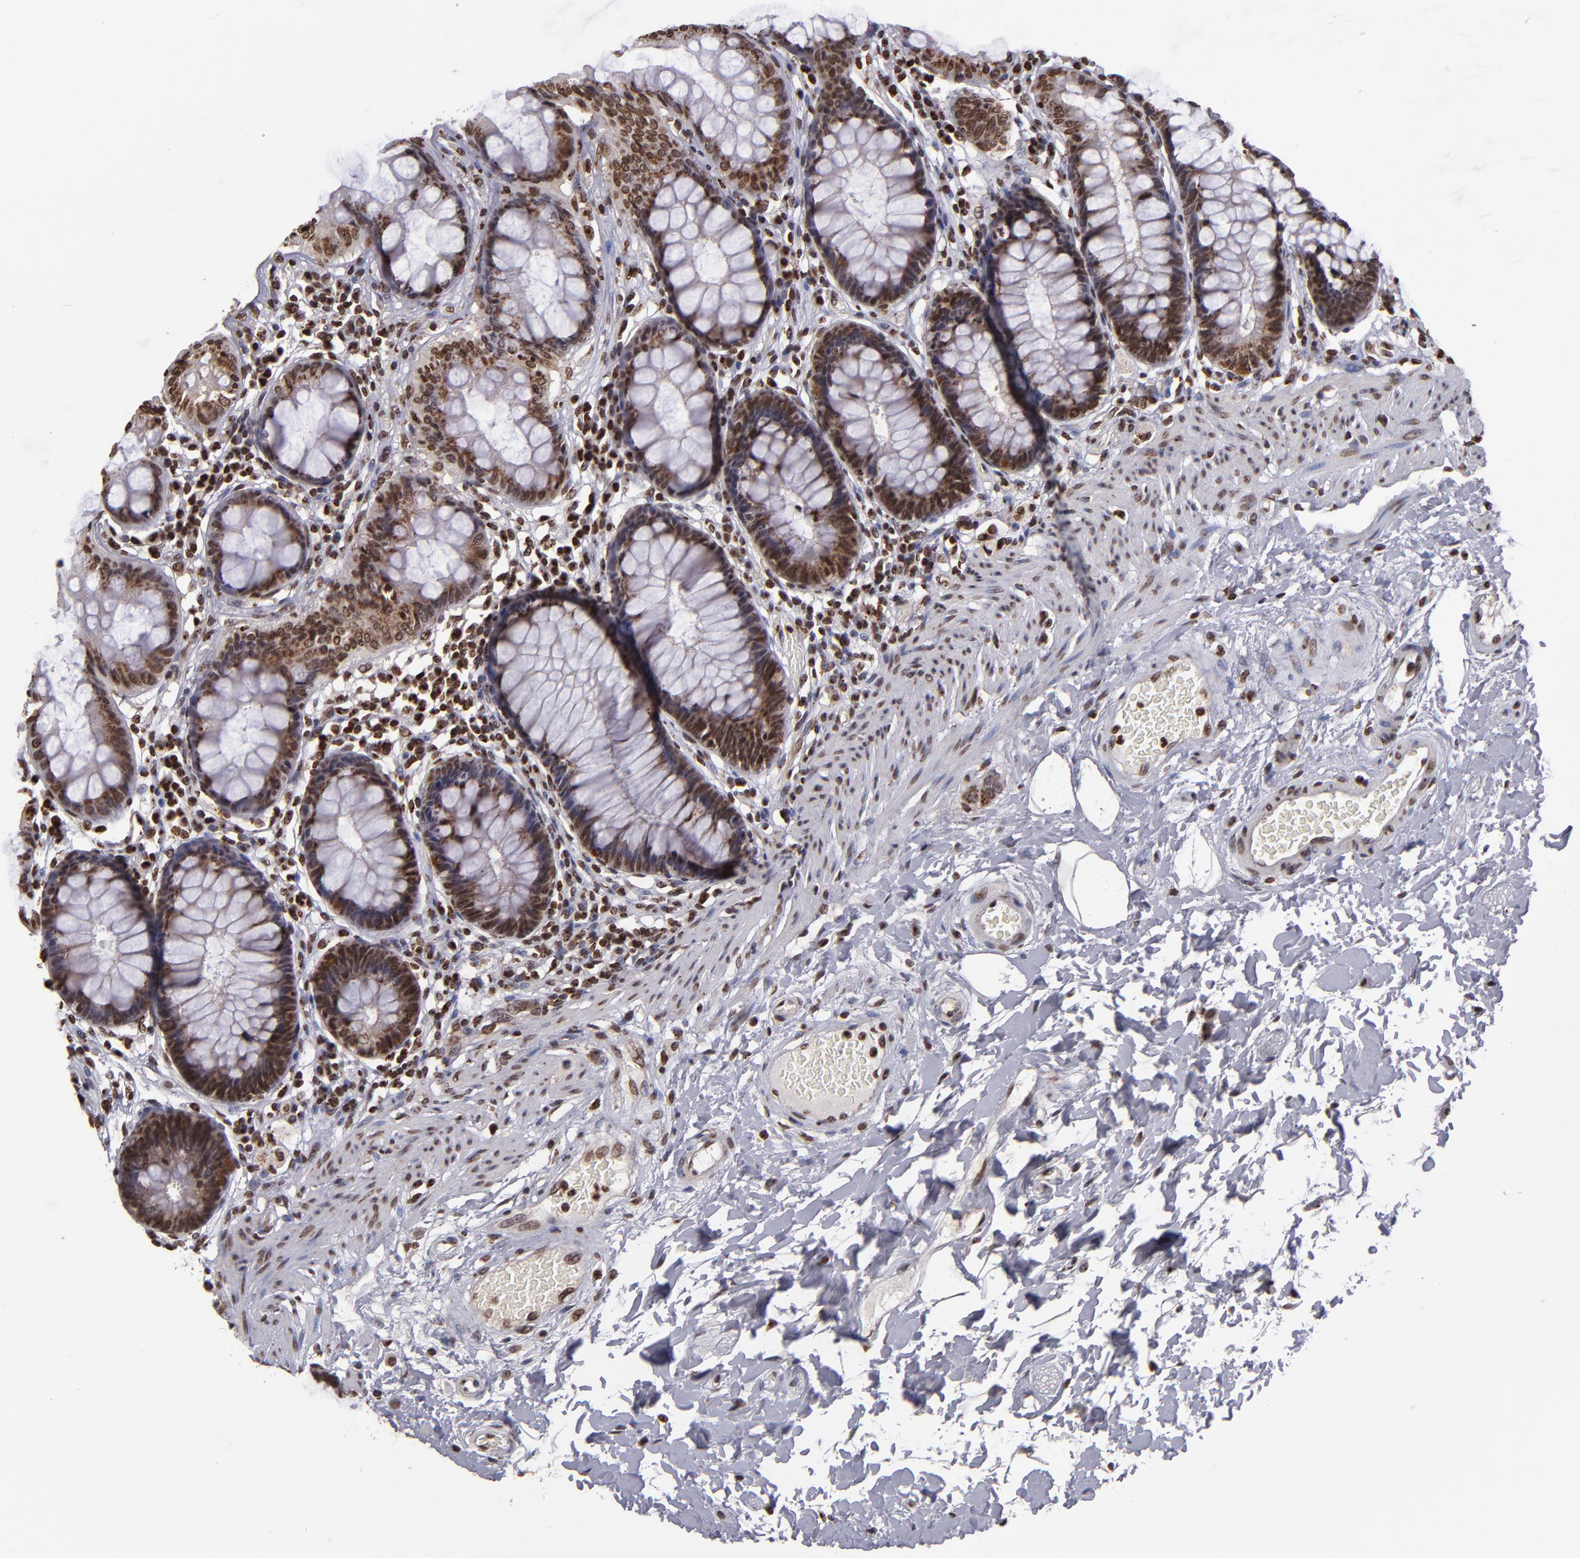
{"staining": {"intensity": "strong", "quantity": ">75%", "location": "cytoplasmic/membranous,nuclear"}, "tissue": "rectum", "cell_type": "Glandular cells", "image_type": "normal", "snomed": [{"axis": "morphology", "description": "Normal tissue, NOS"}, {"axis": "topography", "description": "Rectum"}], "caption": "Immunohistochemical staining of normal human rectum demonstrates strong cytoplasmic/membranous,nuclear protein staining in about >75% of glandular cells. The protein of interest is shown in brown color, while the nuclei are stained blue.", "gene": "CSDC2", "patient": {"sex": "female", "age": 46}}